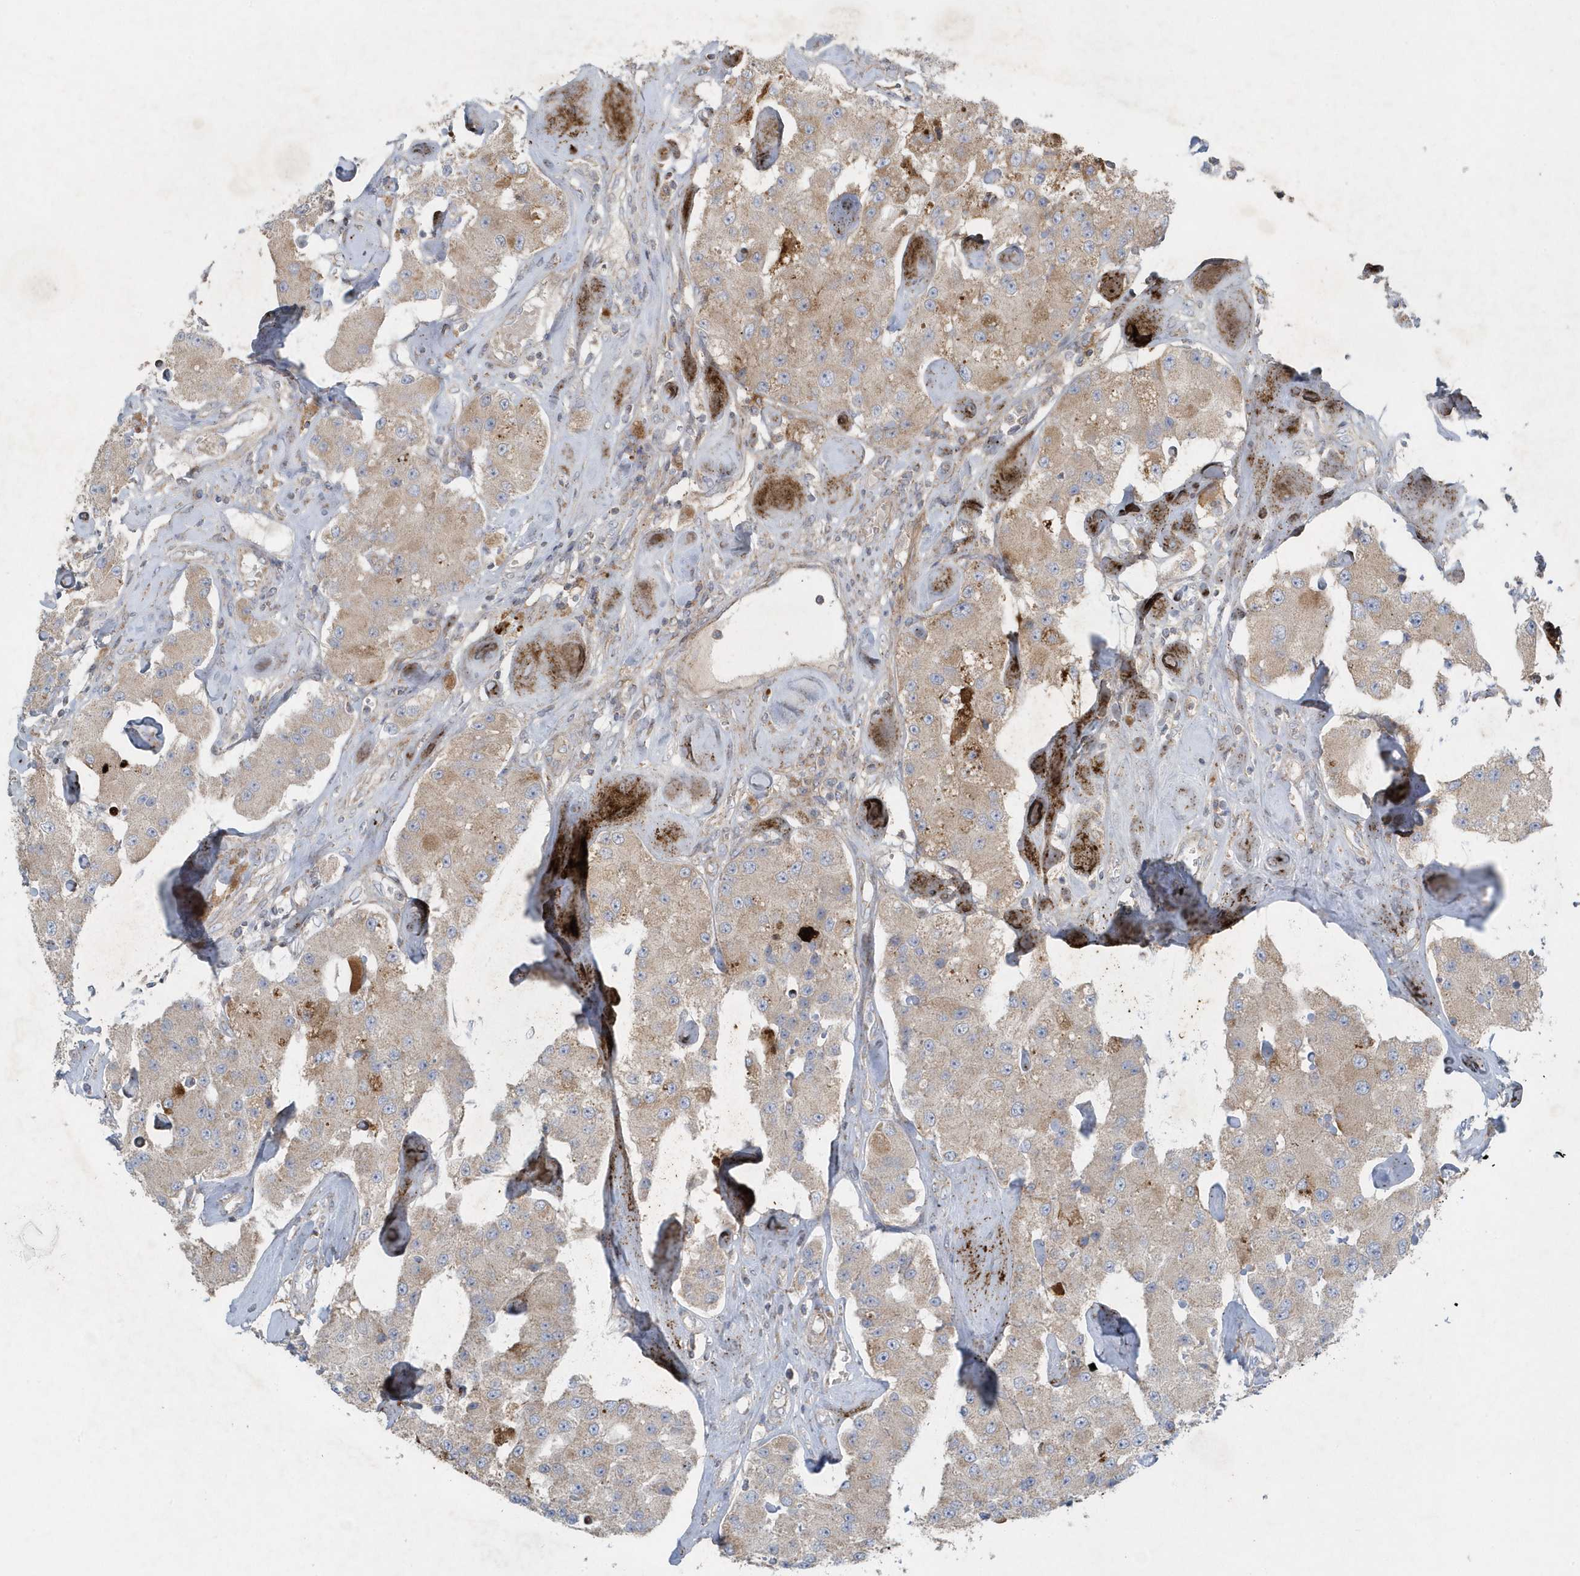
{"staining": {"intensity": "weak", "quantity": ">75%", "location": "cytoplasmic/membranous"}, "tissue": "carcinoid", "cell_type": "Tumor cells", "image_type": "cancer", "snomed": [{"axis": "morphology", "description": "Carcinoid, malignant, NOS"}, {"axis": "topography", "description": "Pancreas"}], "caption": "Human carcinoid stained with a protein marker displays weak staining in tumor cells.", "gene": "SLC38A2", "patient": {"sex": "male", "age": 41}}